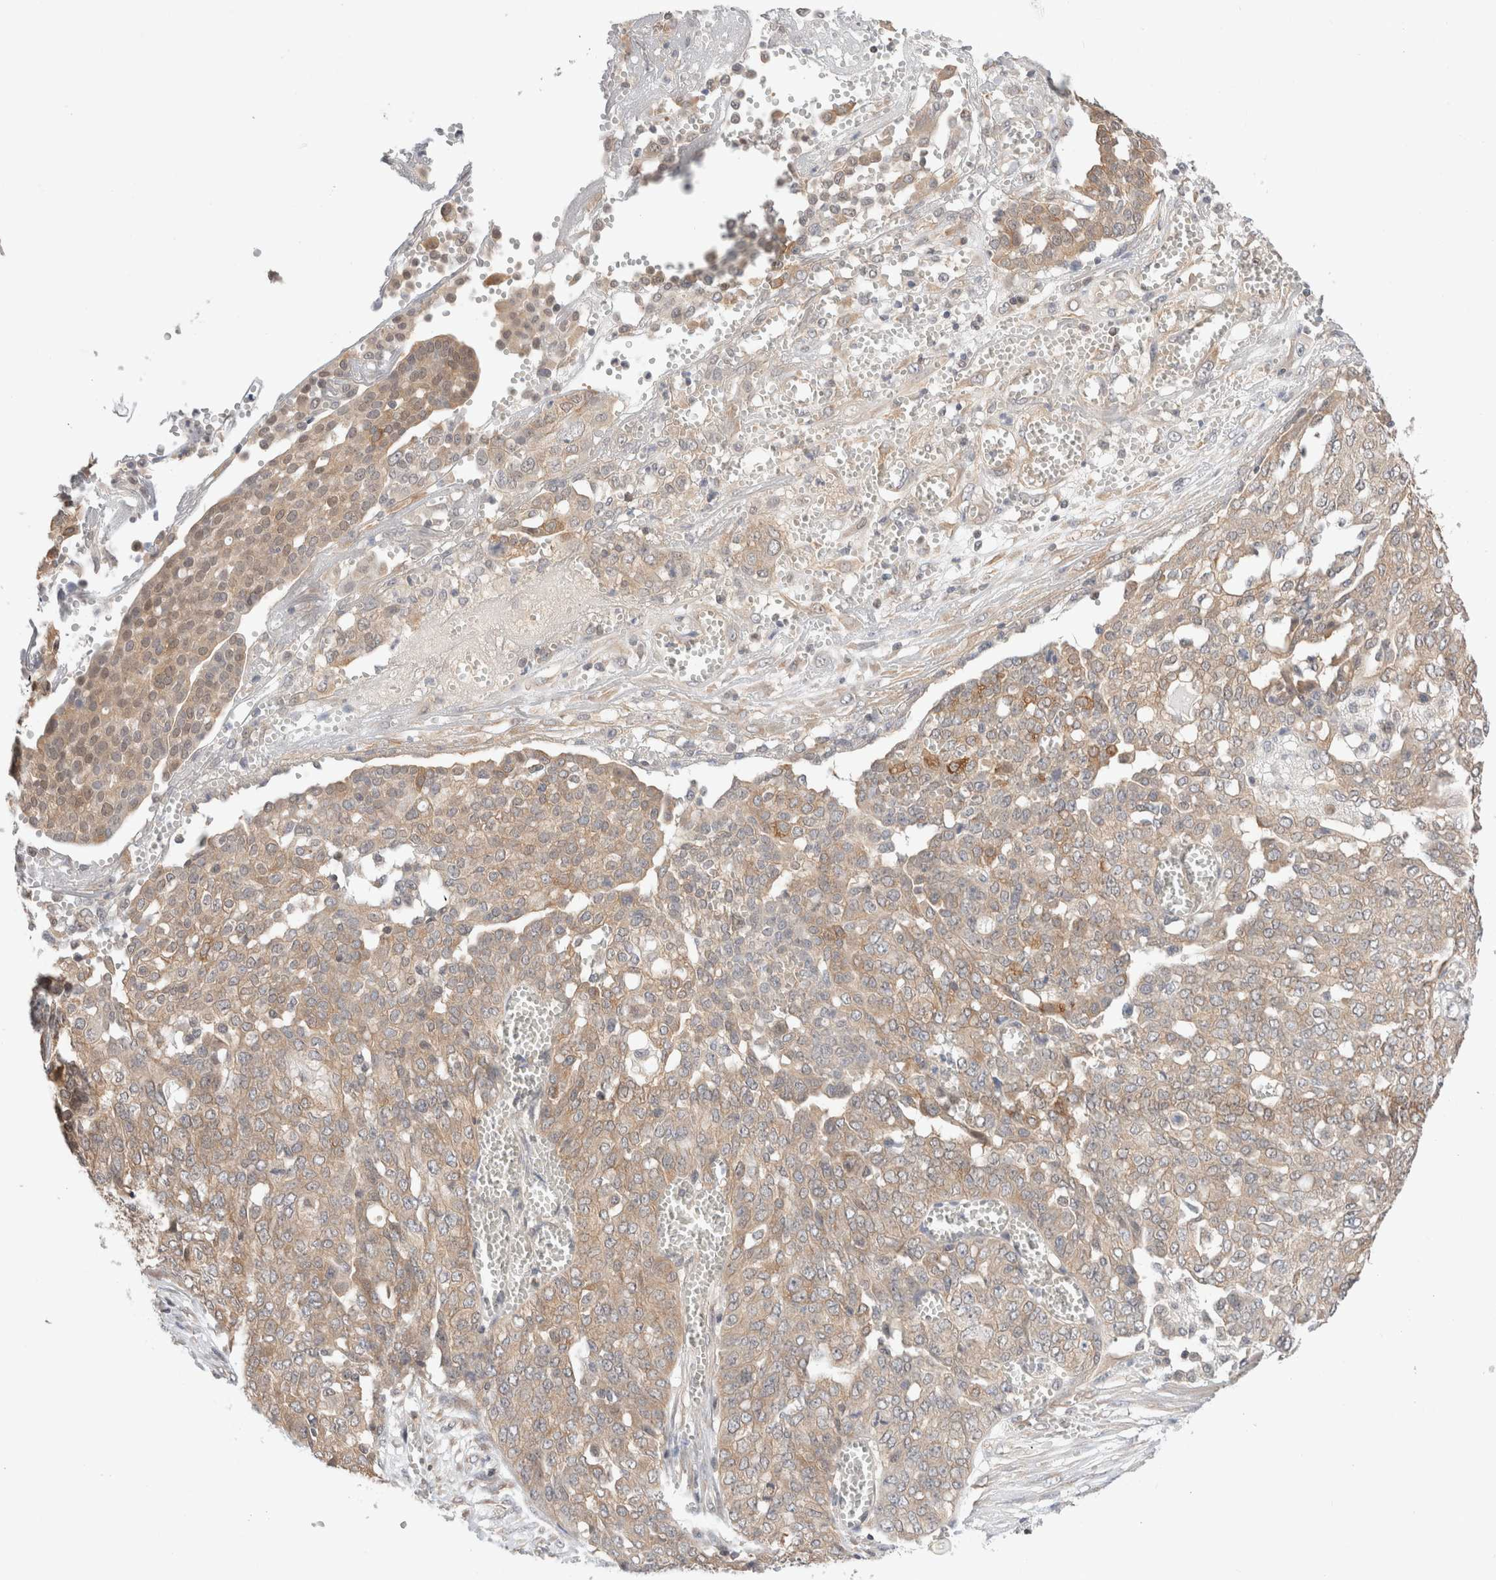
{"staining": {"intensity": "weak", "quantity": ">75%", "location": "cytoplasmic/membranous"}, "tissue": "ovarian cancer", "cell_type": "Tumor cells", "image_type": "cancer", "snomed": [{"axis": "morphology", "description": "Cystadenocarcinoma, serous, NOS"}, {"axis": "topography", "description": "Soft tissue"}, {"axis": "topography", "description": "Ovary"}], "caption": "Protein analysis of ovarian cancer (serous cystadenocarcinoma) tissue demonstrates weak cytoplasmic/membranous expression in approximately >75% of tumor cells.", "gene": "C17orf97", "patient": {"sex": "female", "age": 57}}